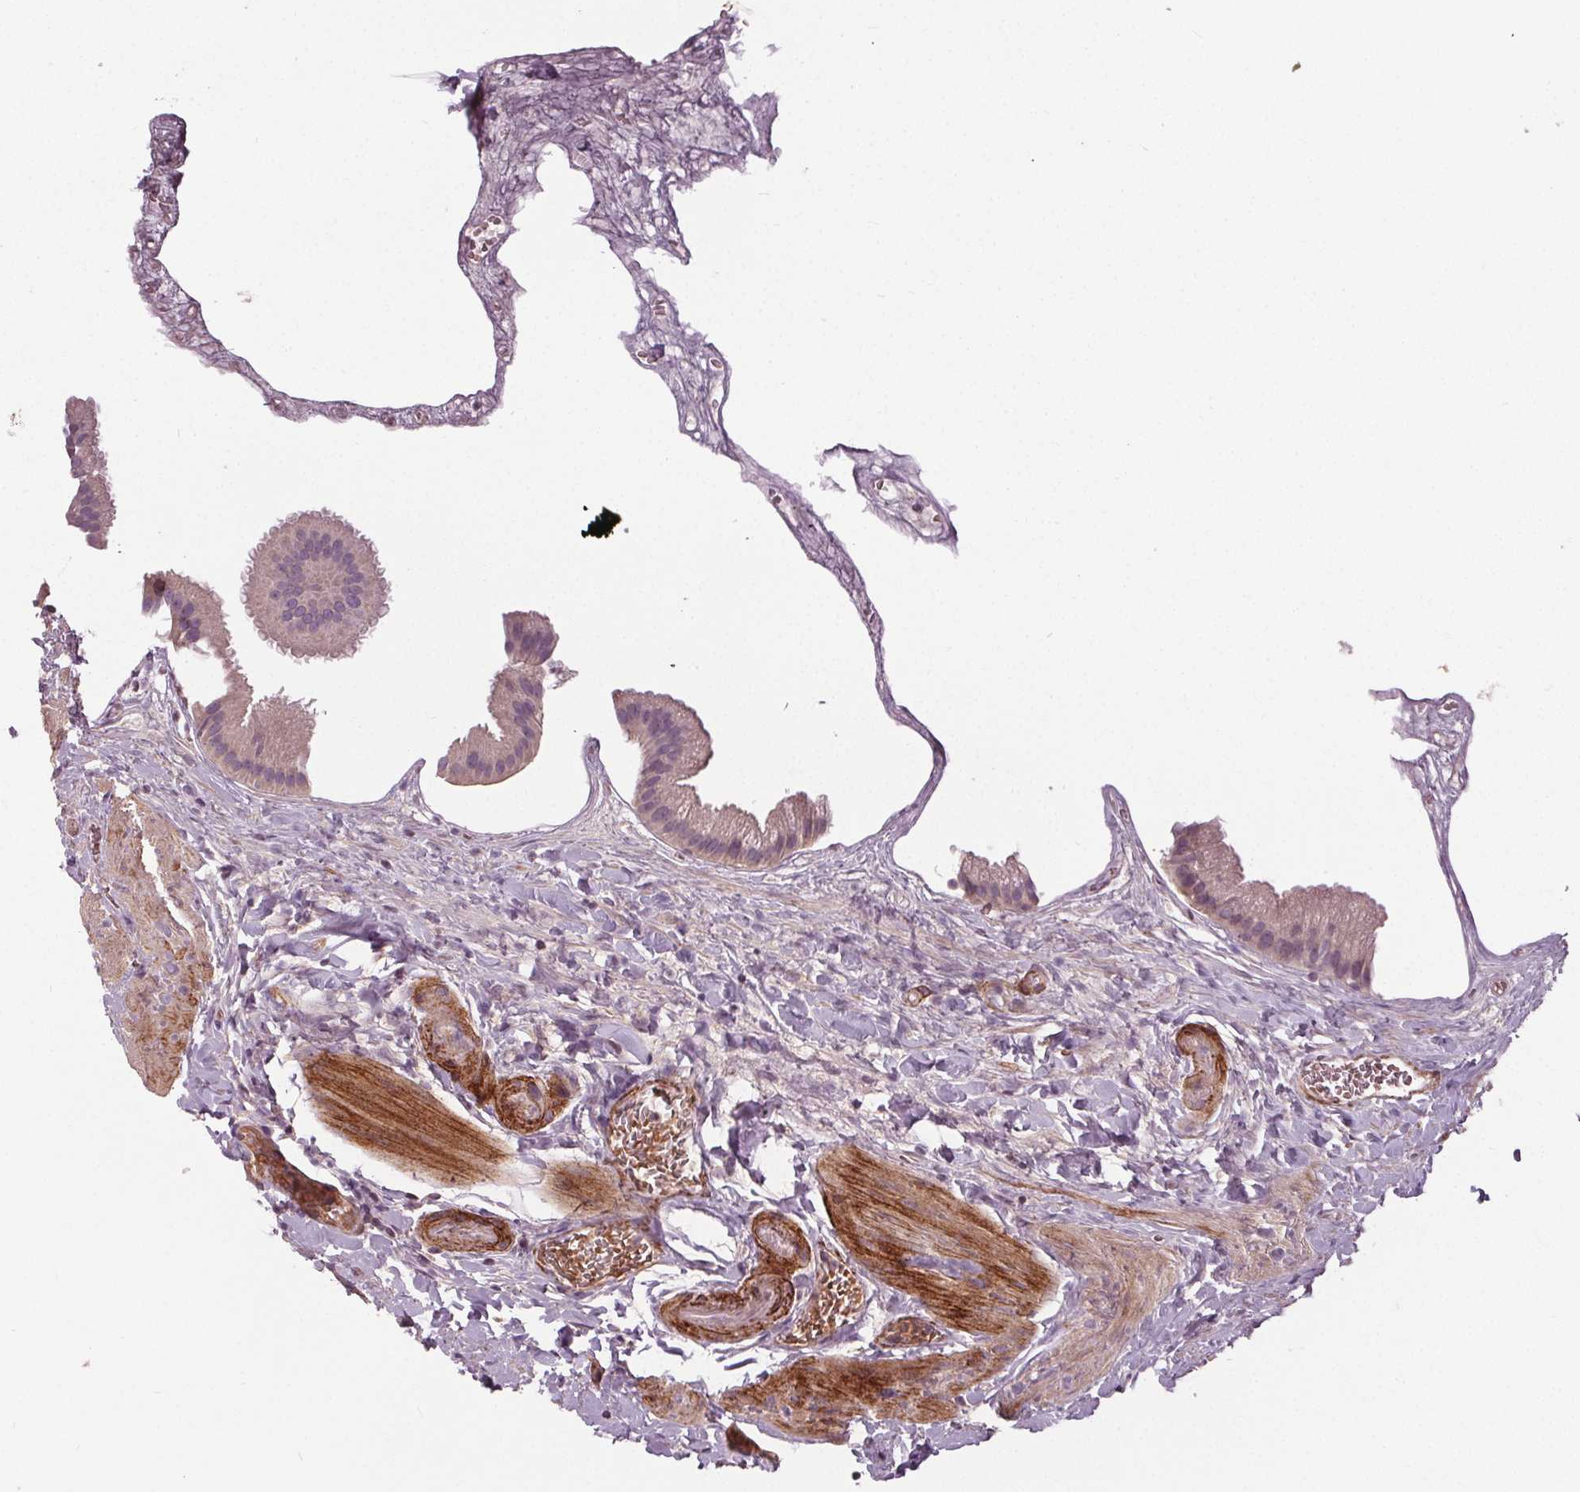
{"staining": {"intensity": "negative", "quantity": "none", "location": "none"}, "tissue": "gallbladder", "cell_type": "Glandular cells", "image_type": "normal", "snomed": [{"axis": "morphology", "description": "Normal tissue, NOS"}, {"axis": "topography", "description": "Gallbladder"}], "caption": "A photomicrograph of gallbladder stained for a protein shows no brown staining in glandular cells. Brightfield microscopy of immunohistochemistry (IHC) stained with DAB (3,3'-diaminobenzidine) (brown) and hematoxylin (blue), captured at high magnification.", "gene": "PDGFD", "patient": {"sex": "female", "age": 63}}